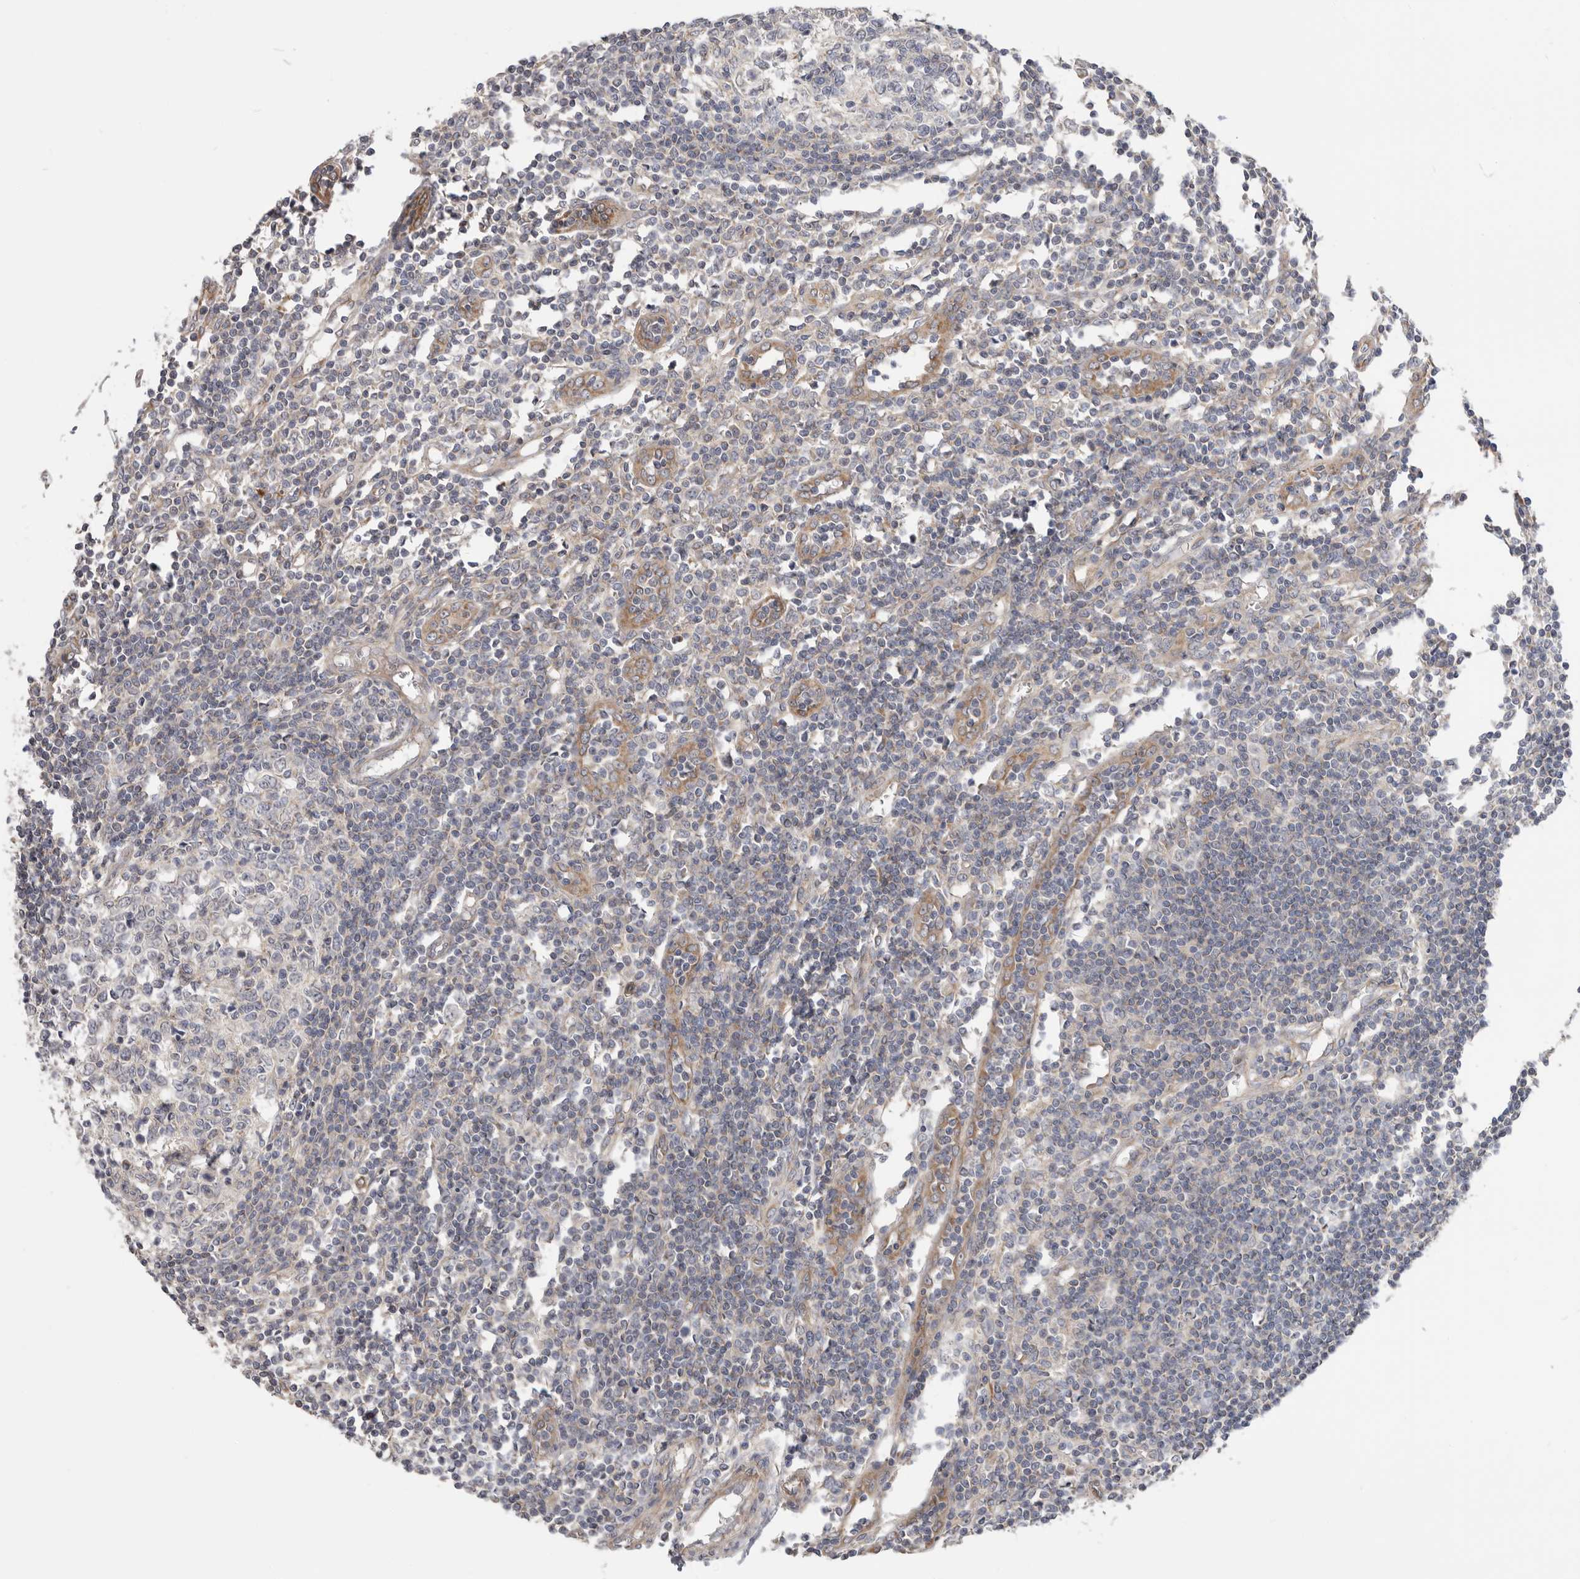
{"staining": {"intensity": "weak", "quantity": "<25%", "location": "cytoplasmic/membranous"}, "tissue": "lymph node", "cell_type": "Germinal center cells", "image_type": "normal", "snomed": [{"axis": "morphology", "description": "Normal tissue, NOS"}, {"axis": "morphology", "description": "Malignant melanoma, Metastatic site"}, {"axis": "topography", "description": "Lymph node"}], "caption": "Immunohistochemical staining of normal lymph node shows no significant staining in germinal center cells.", "gene": "MTFR1L", "patient": {"sex": "male", "age": 41}}